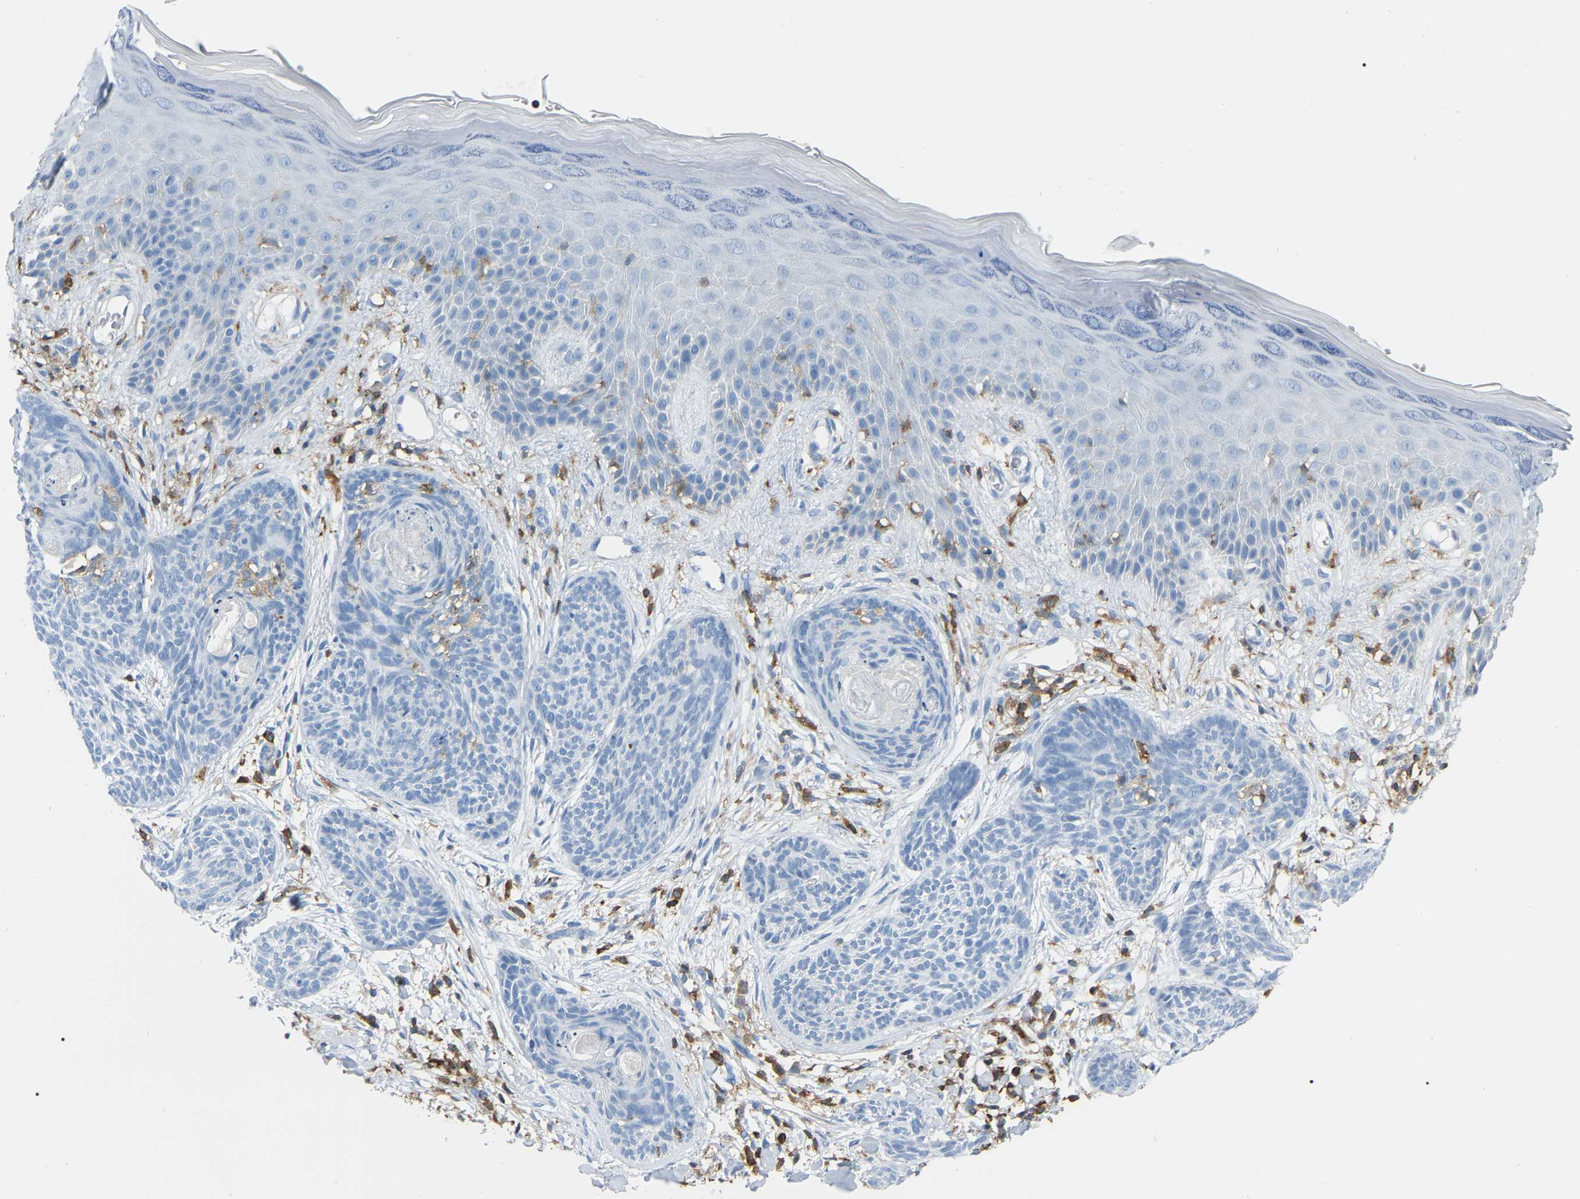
{"staining": {"intensity": "negative", "quantity": "none", "location": "none"}, "tissue": "skin cancer", "cell_type": "Tumor cells", "image_type": "cancer", "snomed": [{"axis": "morphology", "description": "Basal cell carcinoma"}, {"axis": "topography", "description": "Skin"}], "caption": "Immunohistochemistry micrograph of human basal cell carcinoma (skin) stained for a protein (brown), which reveals no positivity in tumor cells.", "gene": "ARHGAP45", "patient": {"sex": "female", "age": 59}}